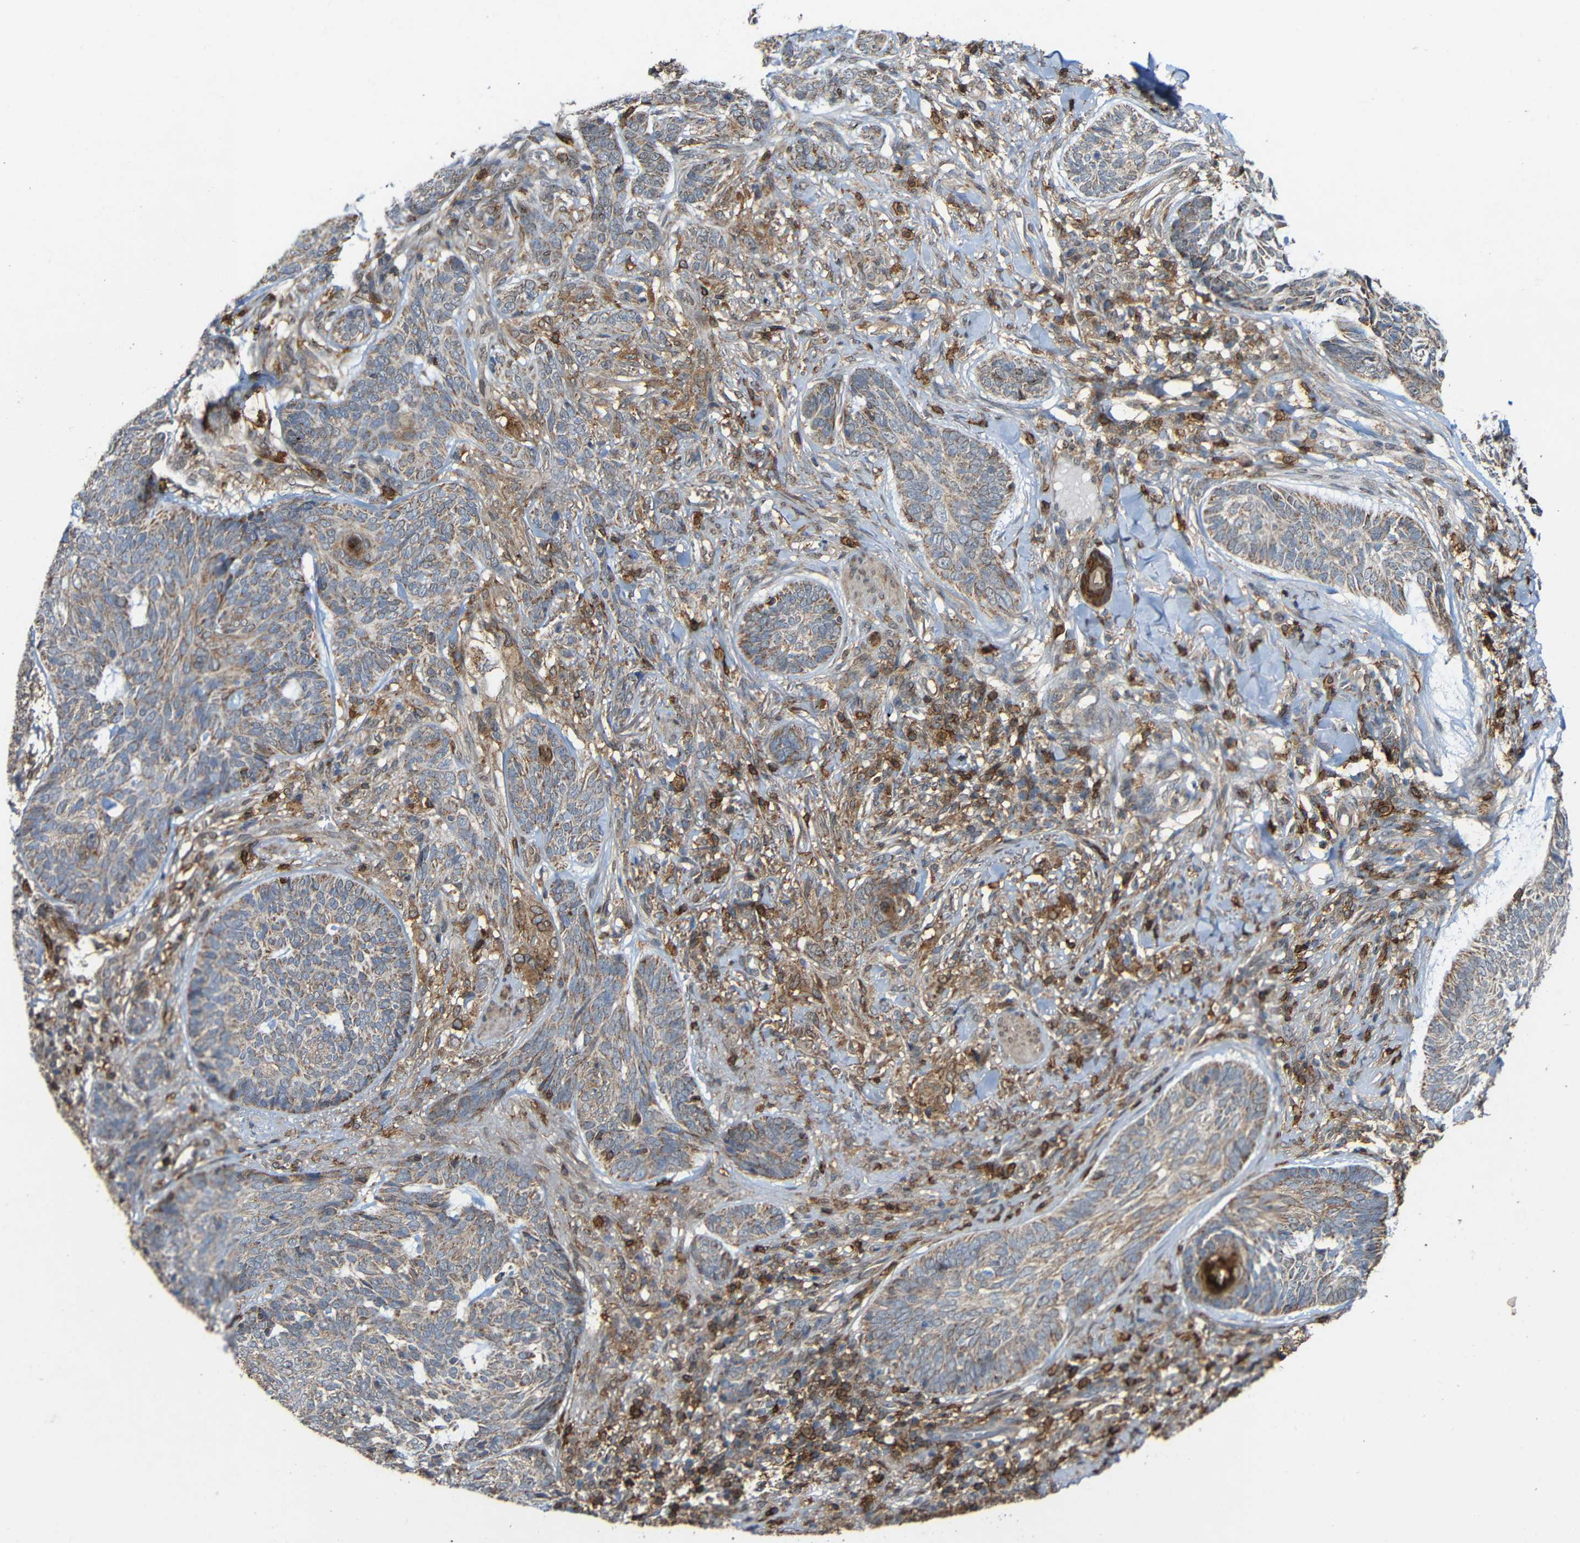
{"staining": {"intensity": "weak", "quantity": ">75%", "location": "cytoplasmic/membranous"}, "tissue": "skin cancer", "cell_type": "Tumor cells", "image_type": "cancer", "snomed": [{"axis": "morphology", "description": "Basal cell carcinoma"}, {"axis": "topography", "description": "Skin"}], "caption": "Brown immunohistochemical staining in skin basal cell carcinoma shows weak cytoplasmic/membranous staining in approximately >75% of tumor cells.", "gene": "C1GALT1", "patient": {"sex": "male", "age": 43}}